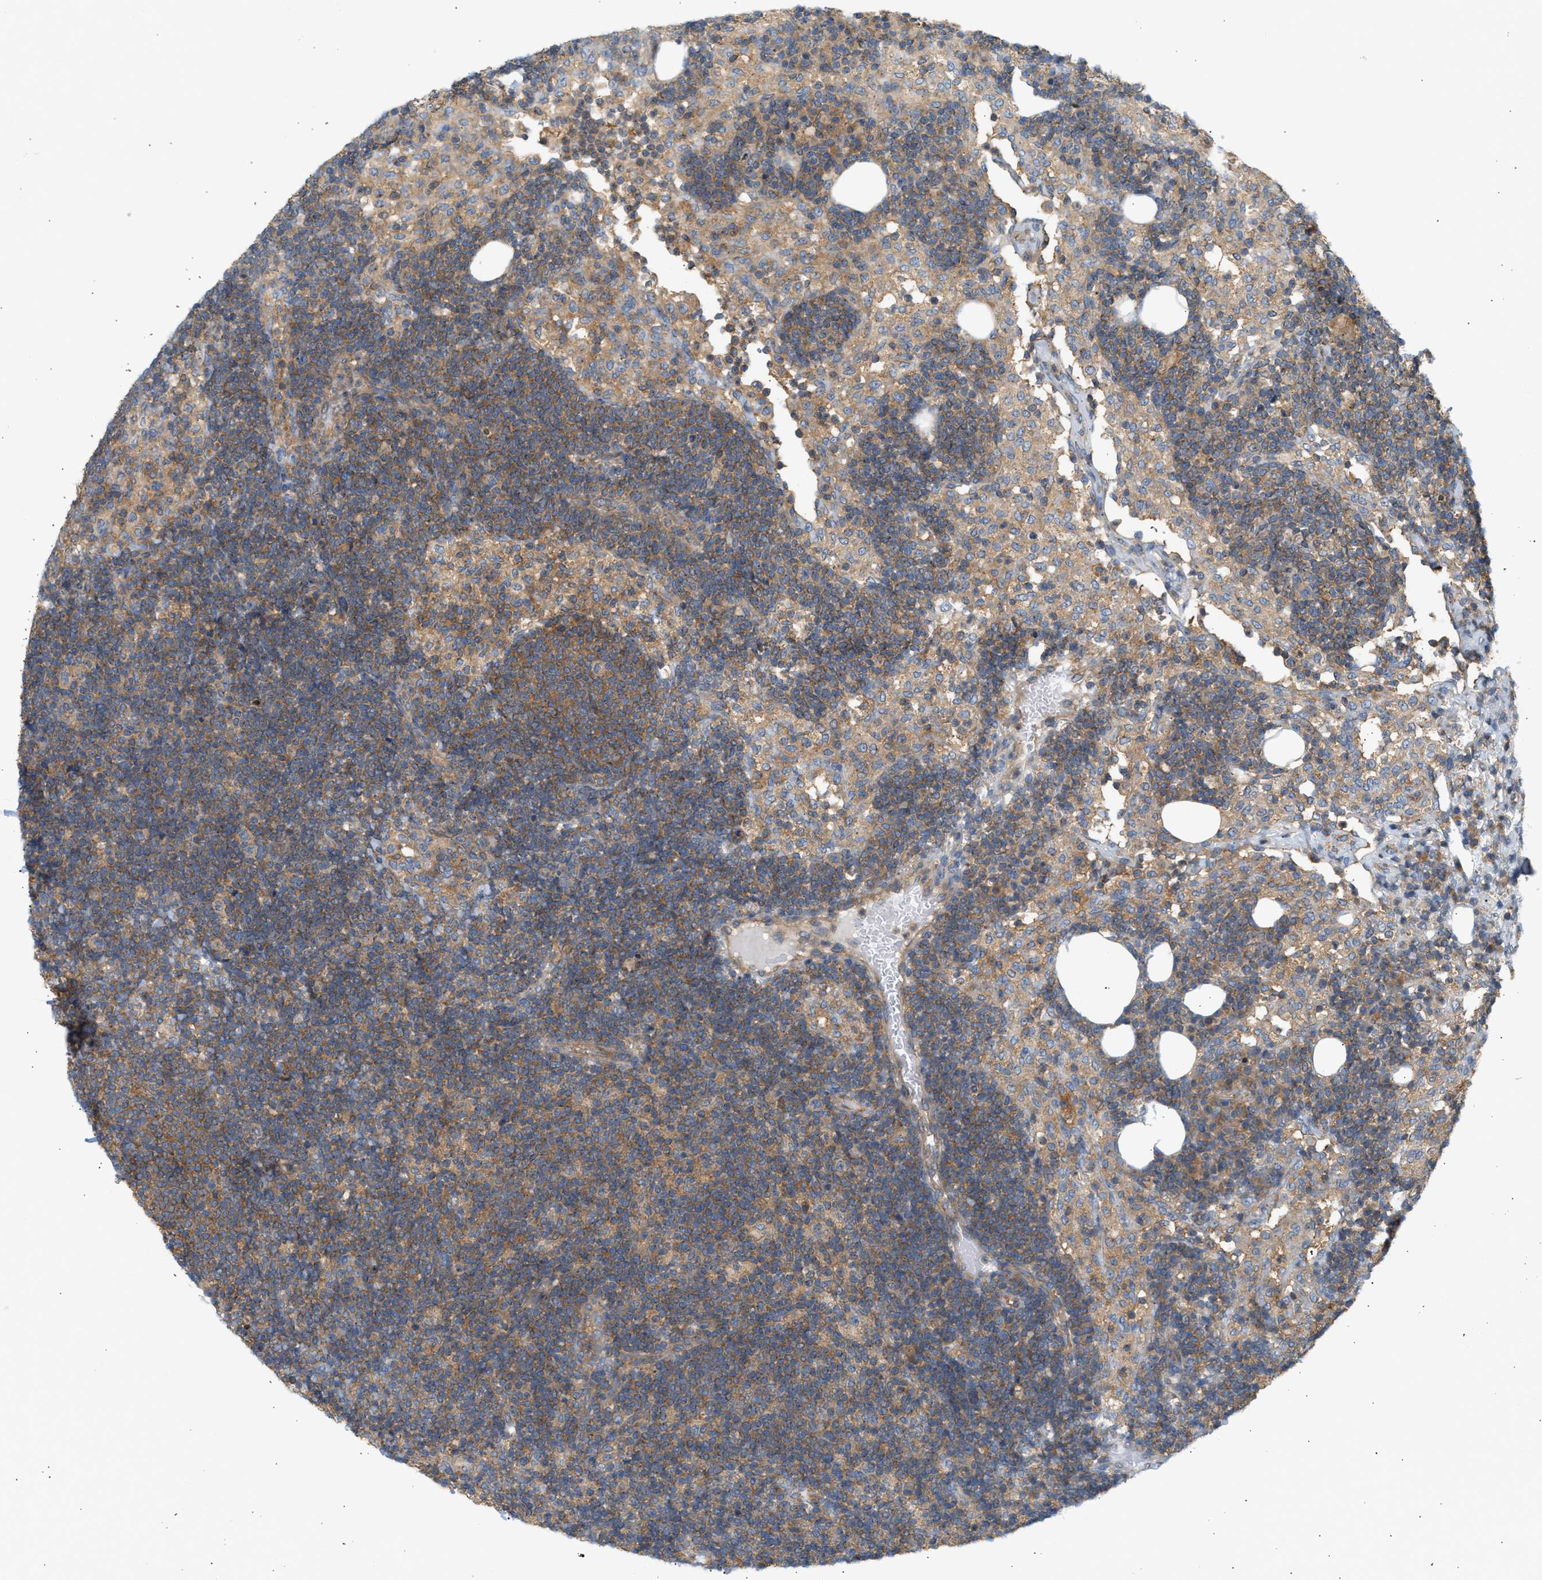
{"staining": {"intensity": "moderate", "quantity": ">75%", "location": "cytoplasmic/membranous"}, "tissue": "lymph node", "cell_type": "Germinal center cells", "image_type": "normal", "snomed": [{"axis": "morphology", "description": "Normal tissue, NOS"}, {"axis": "morphology", "description": "Carcinoid, malignant, NOS"}, {"axis": "topography", "description": "Lymph node"}], "caption": "High-power microscopy captured an immunohistochemistry (IHC) photomicrograph of benign lymph node, revealing moderate cytoplasmic/membranous positivity in about >75% of germinal center cells. The protein of interest is shown in brown color, while the nuclei are stained blue.", "gene": "PAFAH1B1", "patient": {"sex": "male", "age": 47}}